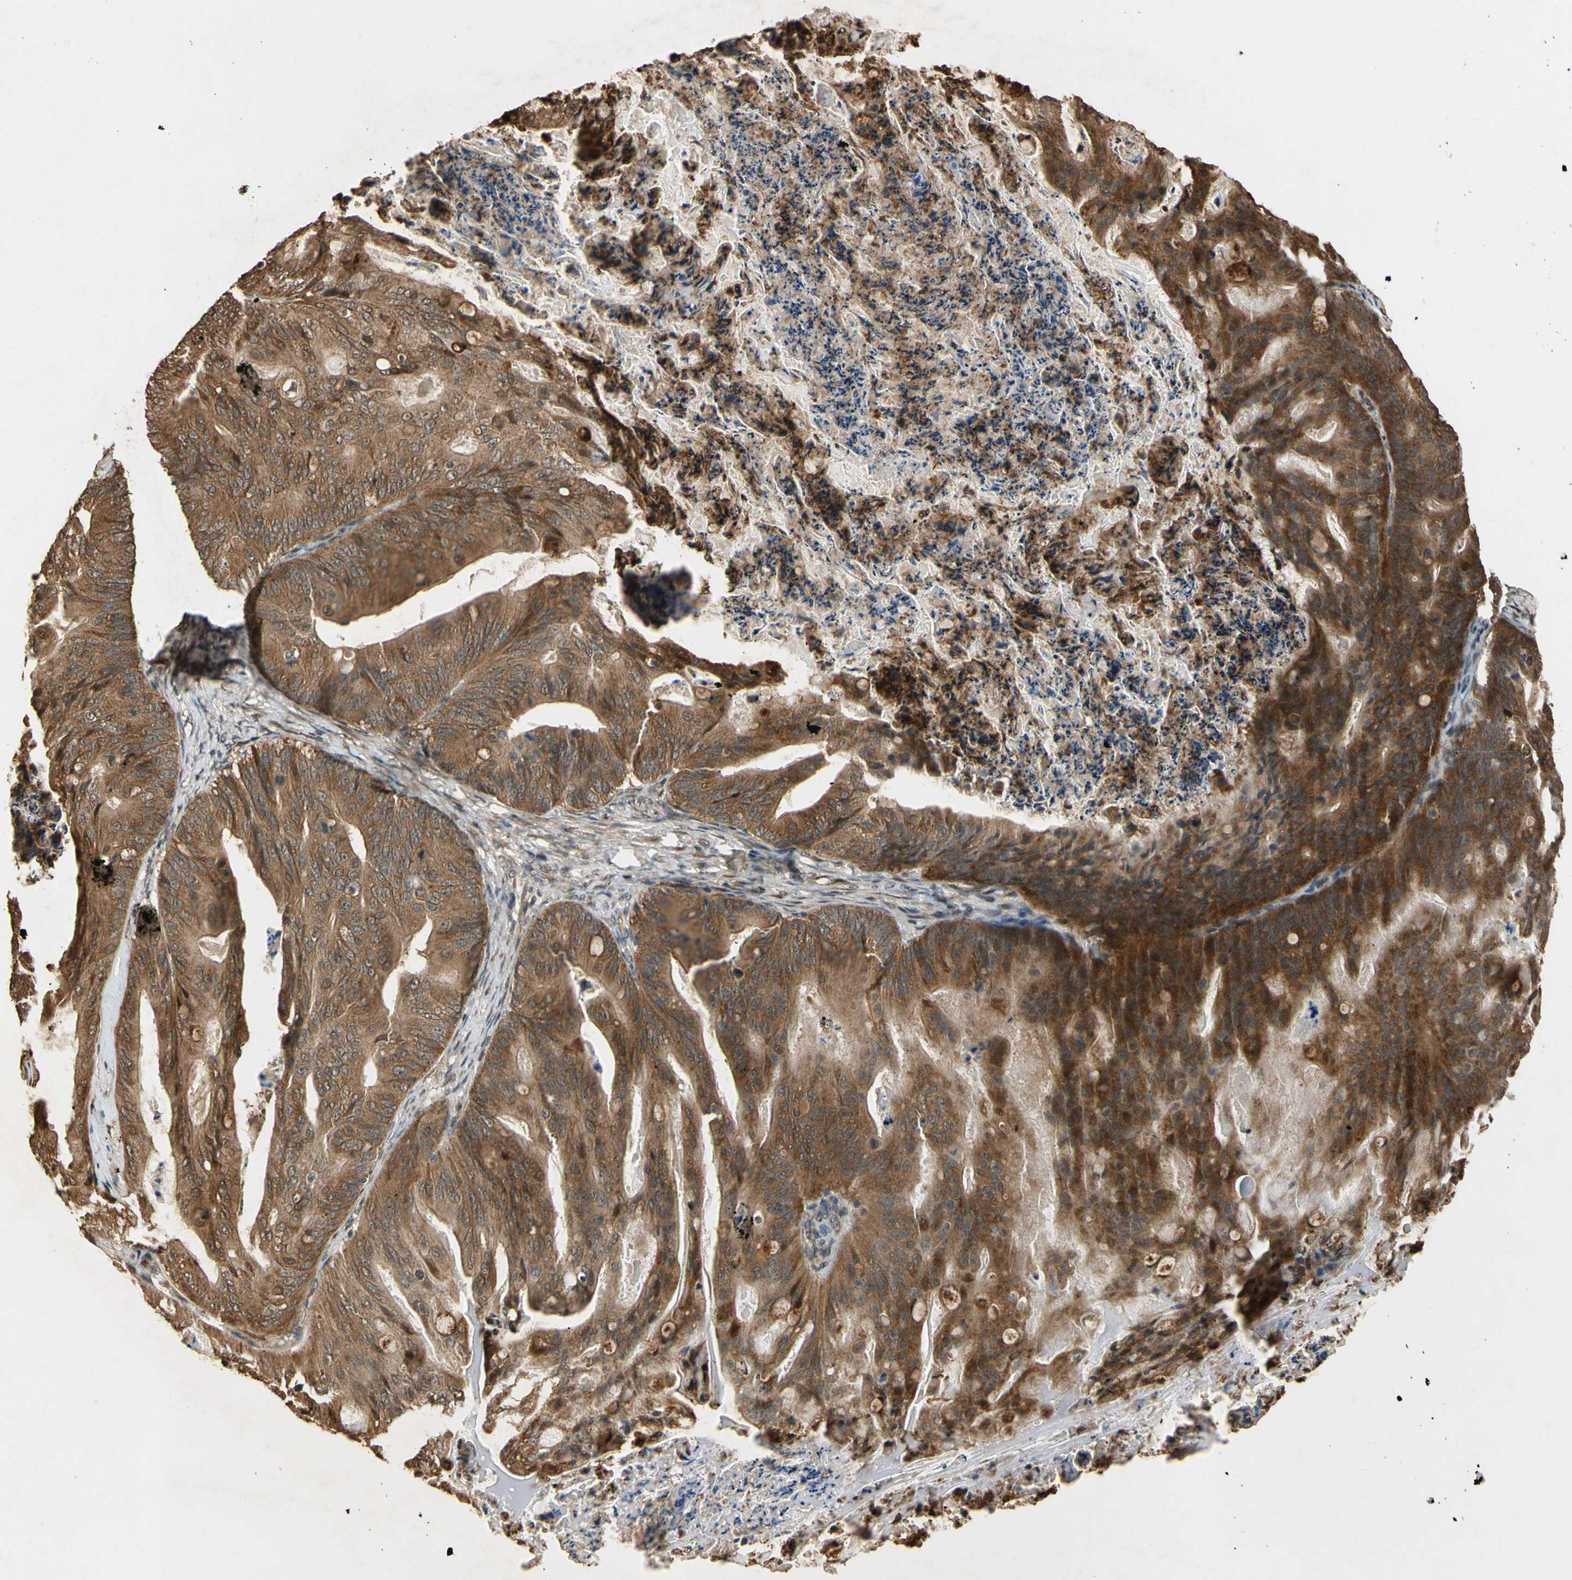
{"staining": {"intensity": "strong", "quantity": ">75%", "location": "cytoplasmic/membranous"}, "tissue": "ovarian cancer", "cell_type": "Tumor cells", "image_type": "cancer", "snomed": [{"axis": "morphology", "description": "Cystadenocarcinoma, mucinous, NOS"}, {"axis": "topography", "description": "Ovary"}], "caption": "A micrograph of human ovarian cancer (mucinous cystadenocarcinoma) stained for a protein shows strong cytoplasmic/membranous brown staining in tumor cells.", "gene": "TMEM230", "patient": {"sex": "female", "age": 36}}